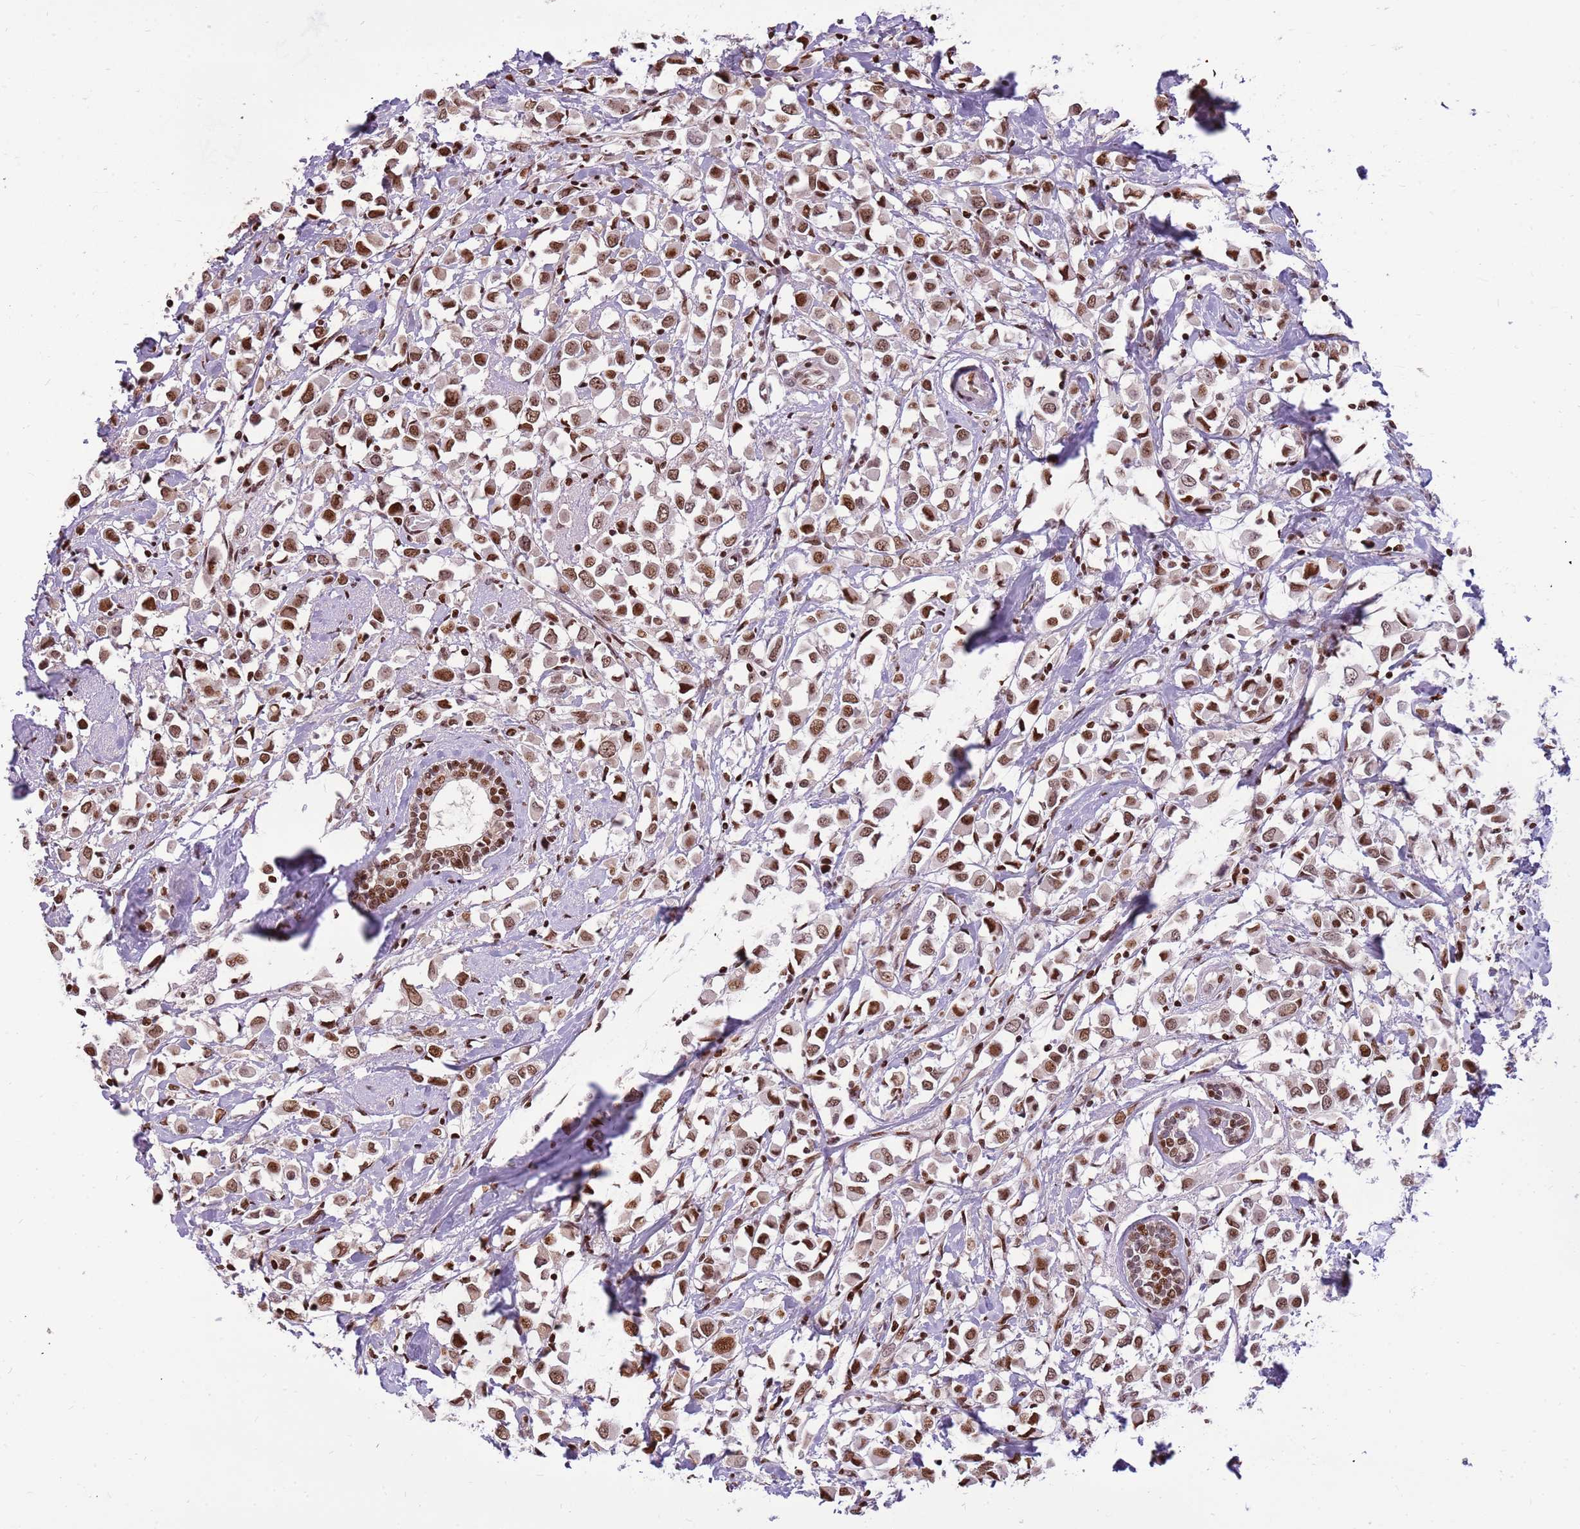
{"staining": {"intensity": "moderate", "quantity": ">75%", "location": "nuclear"}, "tissue": "breast cancer", "cell_type": "Tumor cells", "image_type": "cancer", "snomed": [{"axis": "morphology", "description": "Duct carcinoma"}, {"axis": "topography", "description": "Breast"}], "caption": "Human breast cancer (infiltrating ductal carcinoma) stained with a brown dye shows moderate nuclear positive positivity in approximately >75% of tumor cells.", "gene": "WASHC4", "patient": {"sex": "female", "age": 61}}